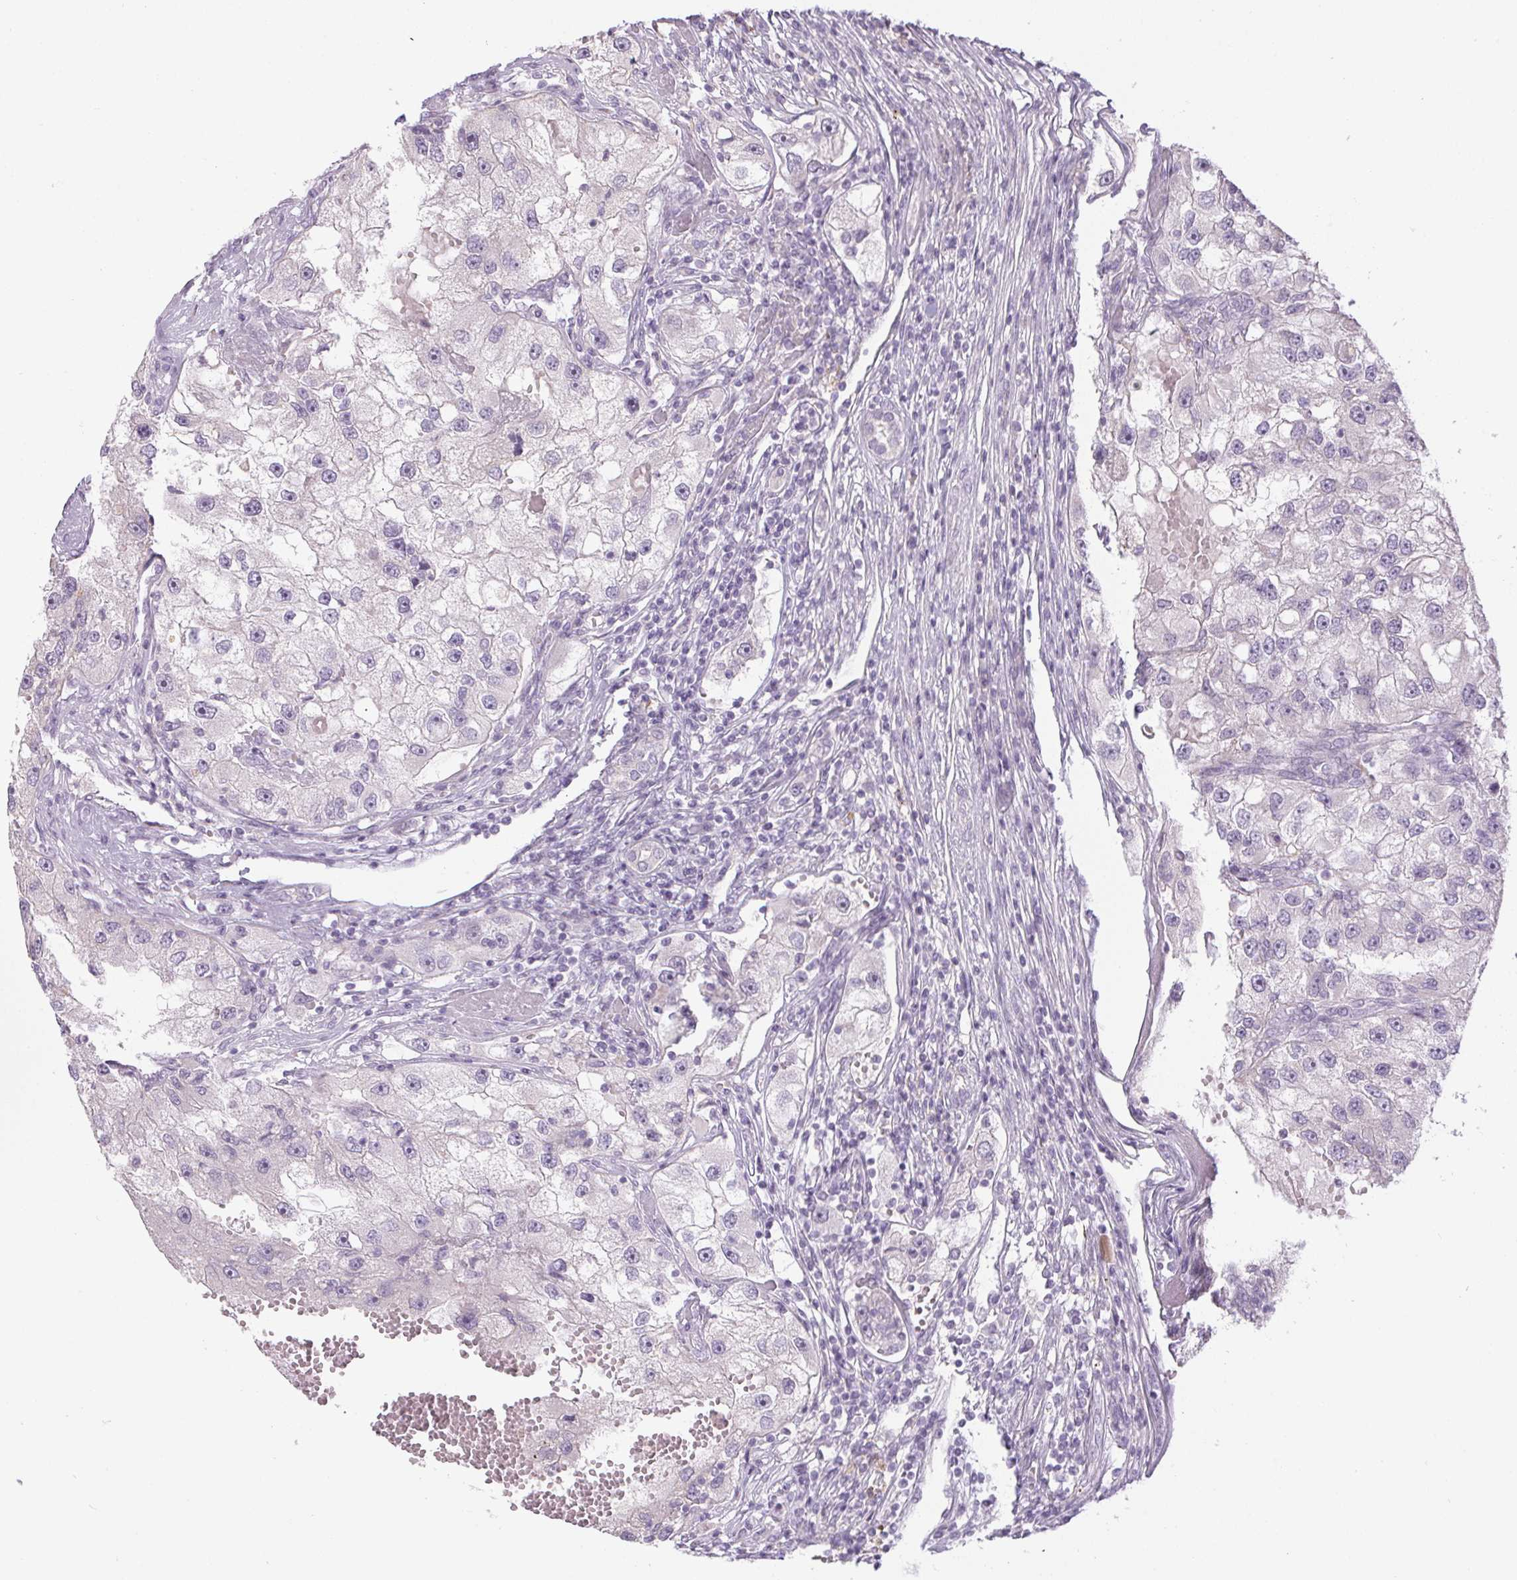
{"staining": {"intensity": "negative", "quantity": "none", "location": "none"}, "tissue": "renal cancer", "cell_type": "Tumor cells", "image_type": "cancer", "snomed": [{"axis": "morphology", "description": "Adenocarcinoma, NOS"}, {"axis": "topography", "description": "Kidney"}], "caption": "DAB immunohistochemical staining of human adenocarcinoma (renal) displays no significant expression in tumor cells.", "gene": "CTCFL", "patient": {"sex": "male", "age": 63}}